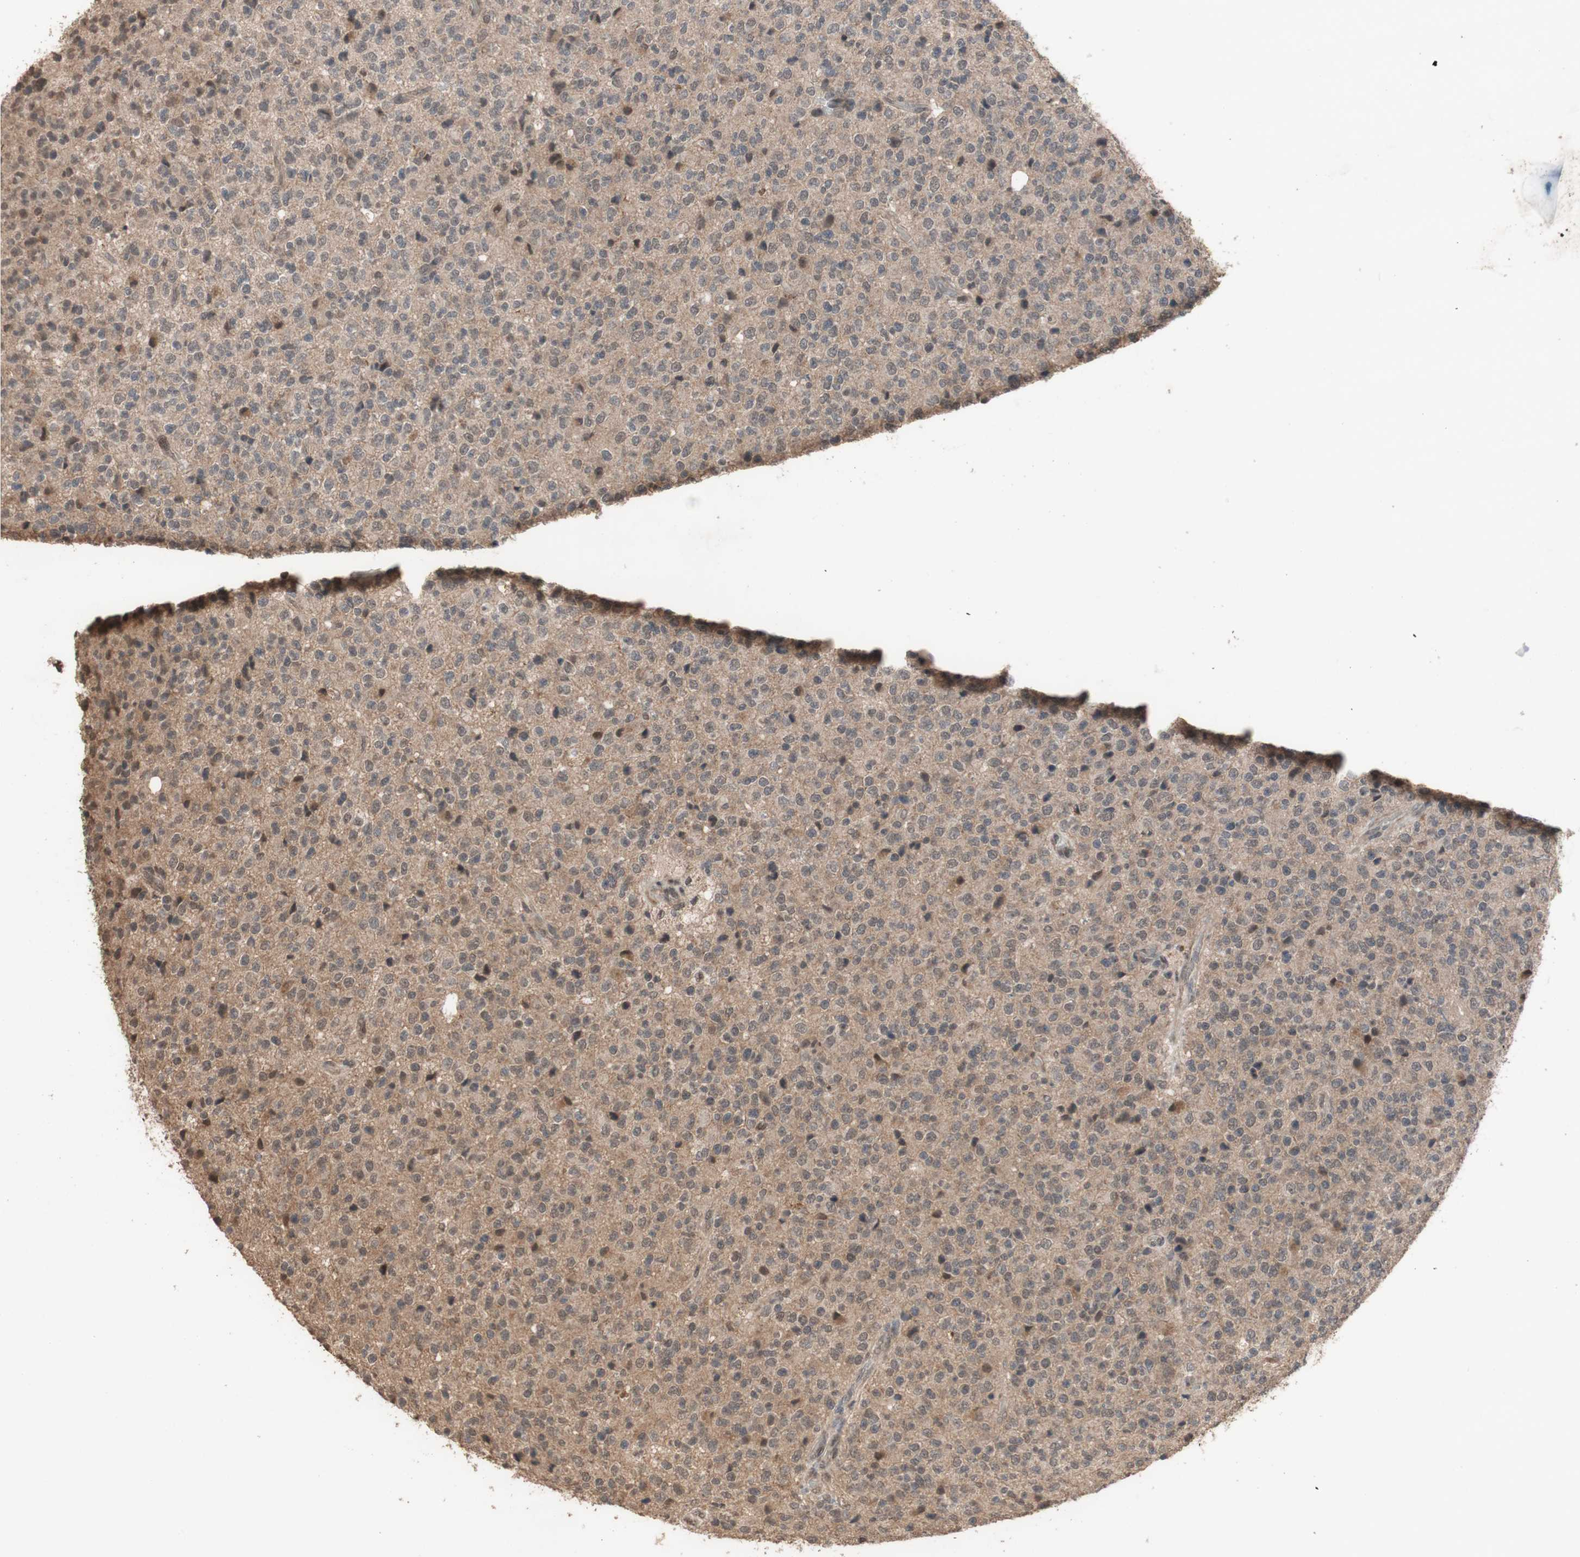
{"staining": {"intensity": "moderate", "quantity": ">75%", "location": "cytoplasmic/membranous,nuclear"}, "tissue": "glioma", "cell_type": "Tumor cells", "image_type": "cancer", "snomed": [{"axis": "morphology", "description": "Glioma, malignant, High grade"}, {"axis": "topography", "description": "pancreas cauda"}], "caption": "Immunohistochemical staining of glioma displays medium levels of moderate cytoplasmic/membranous and nuclear protein expression in approximately >75% of tumor cells.", "gene": "KANSL1", "patient": {"sex": "male", "age": 60}}